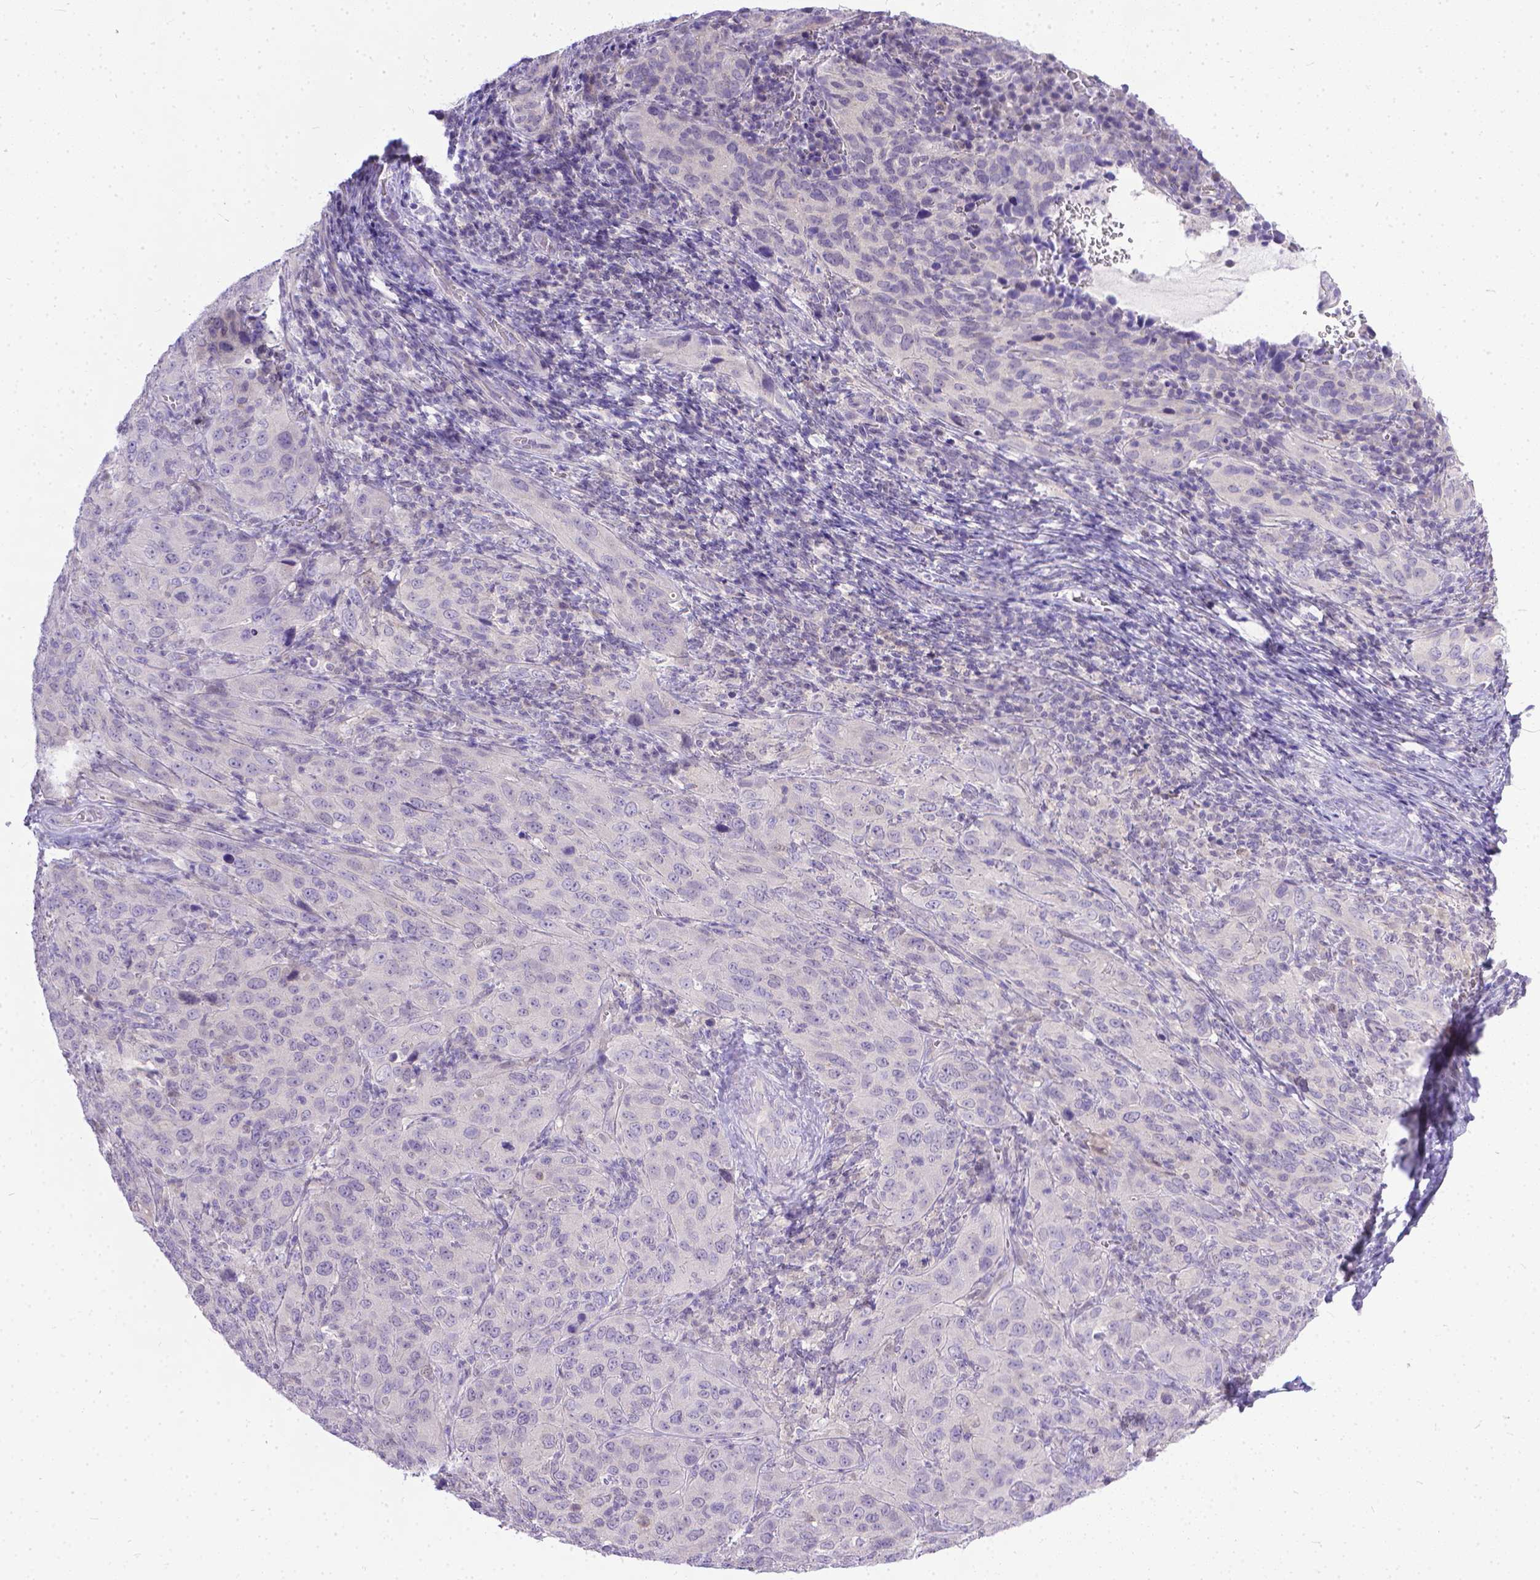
{"staining": {"intensity": "negative", "quantity": "none", "location": "none"}, "tissue": "cervical cancer", "cell_type": "Tumor cells", "image_type": "cancer", "snomed": [{"axis": "morphology", "description": "Normal tissue, NOS"}, {"axis": "morphology", "description": "Squamous cell carcinoma, NOS"}, {"axis": "topography", "description": "Cervix"}], "caption": "This is an immunohistochemistry (IHC) micrograph of cervical cancer. There is no staining in tumor cells.", "gene": "TTLL6", "patient": {"sex": "female", "age": 51}}